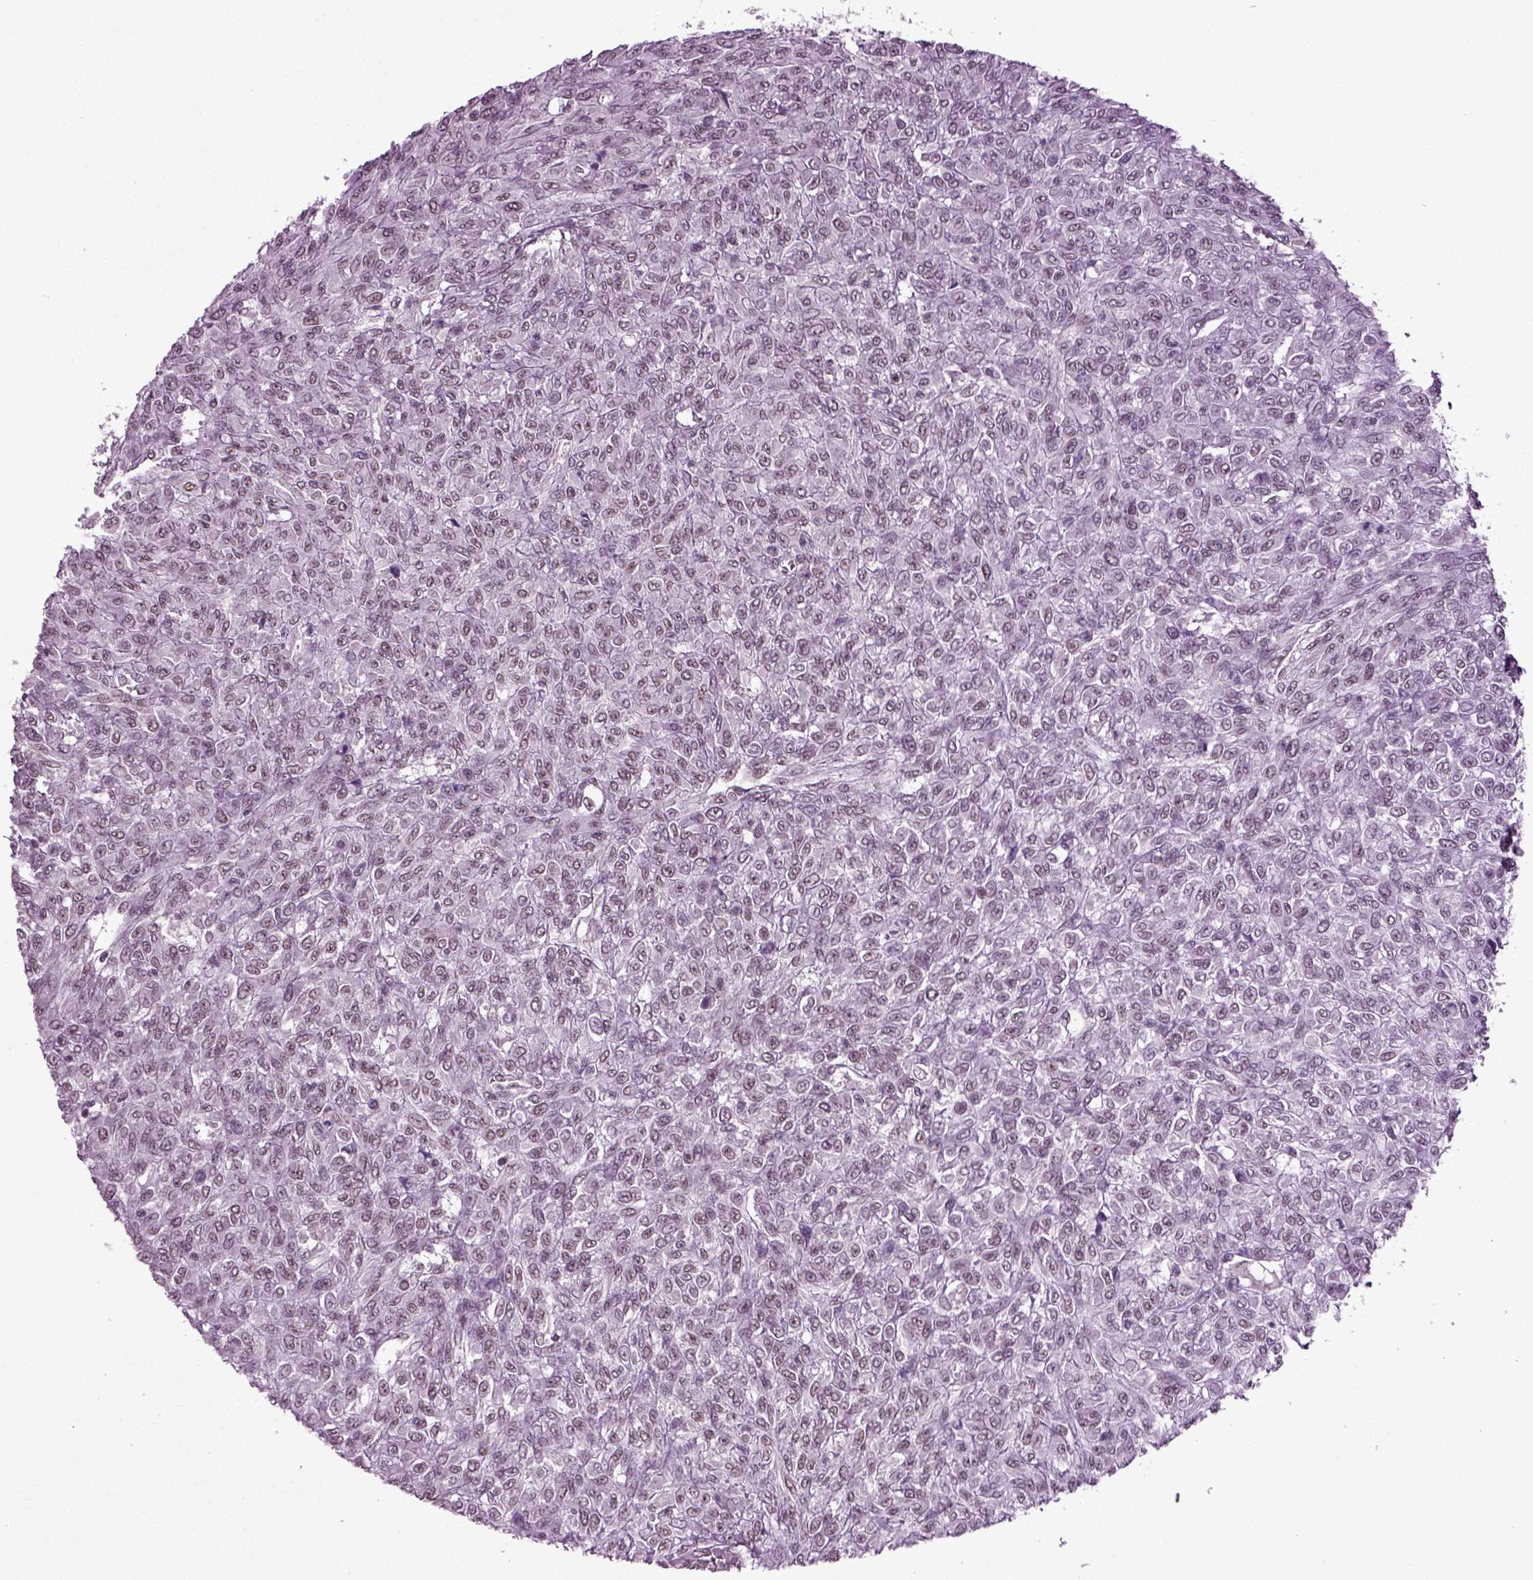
{"staining": {"intensity": "negative", "quantity": "none", "location": "none"}, "tissue": "renal cancer", "cell_type": "Tumor cells", "image_type": "cancer", "snomed": [{"axis": "morphology", "description": "Adenocarcinoma, NOS"}, {"axis": "topography", "description": "Kidney"}], "caption": "Photomicrograph shows no protein staining in tumor cells of adenocarcinoma (renal) tissue.", "gene": "RCOR3", "patient": {"sex": "male", "age": 58}}